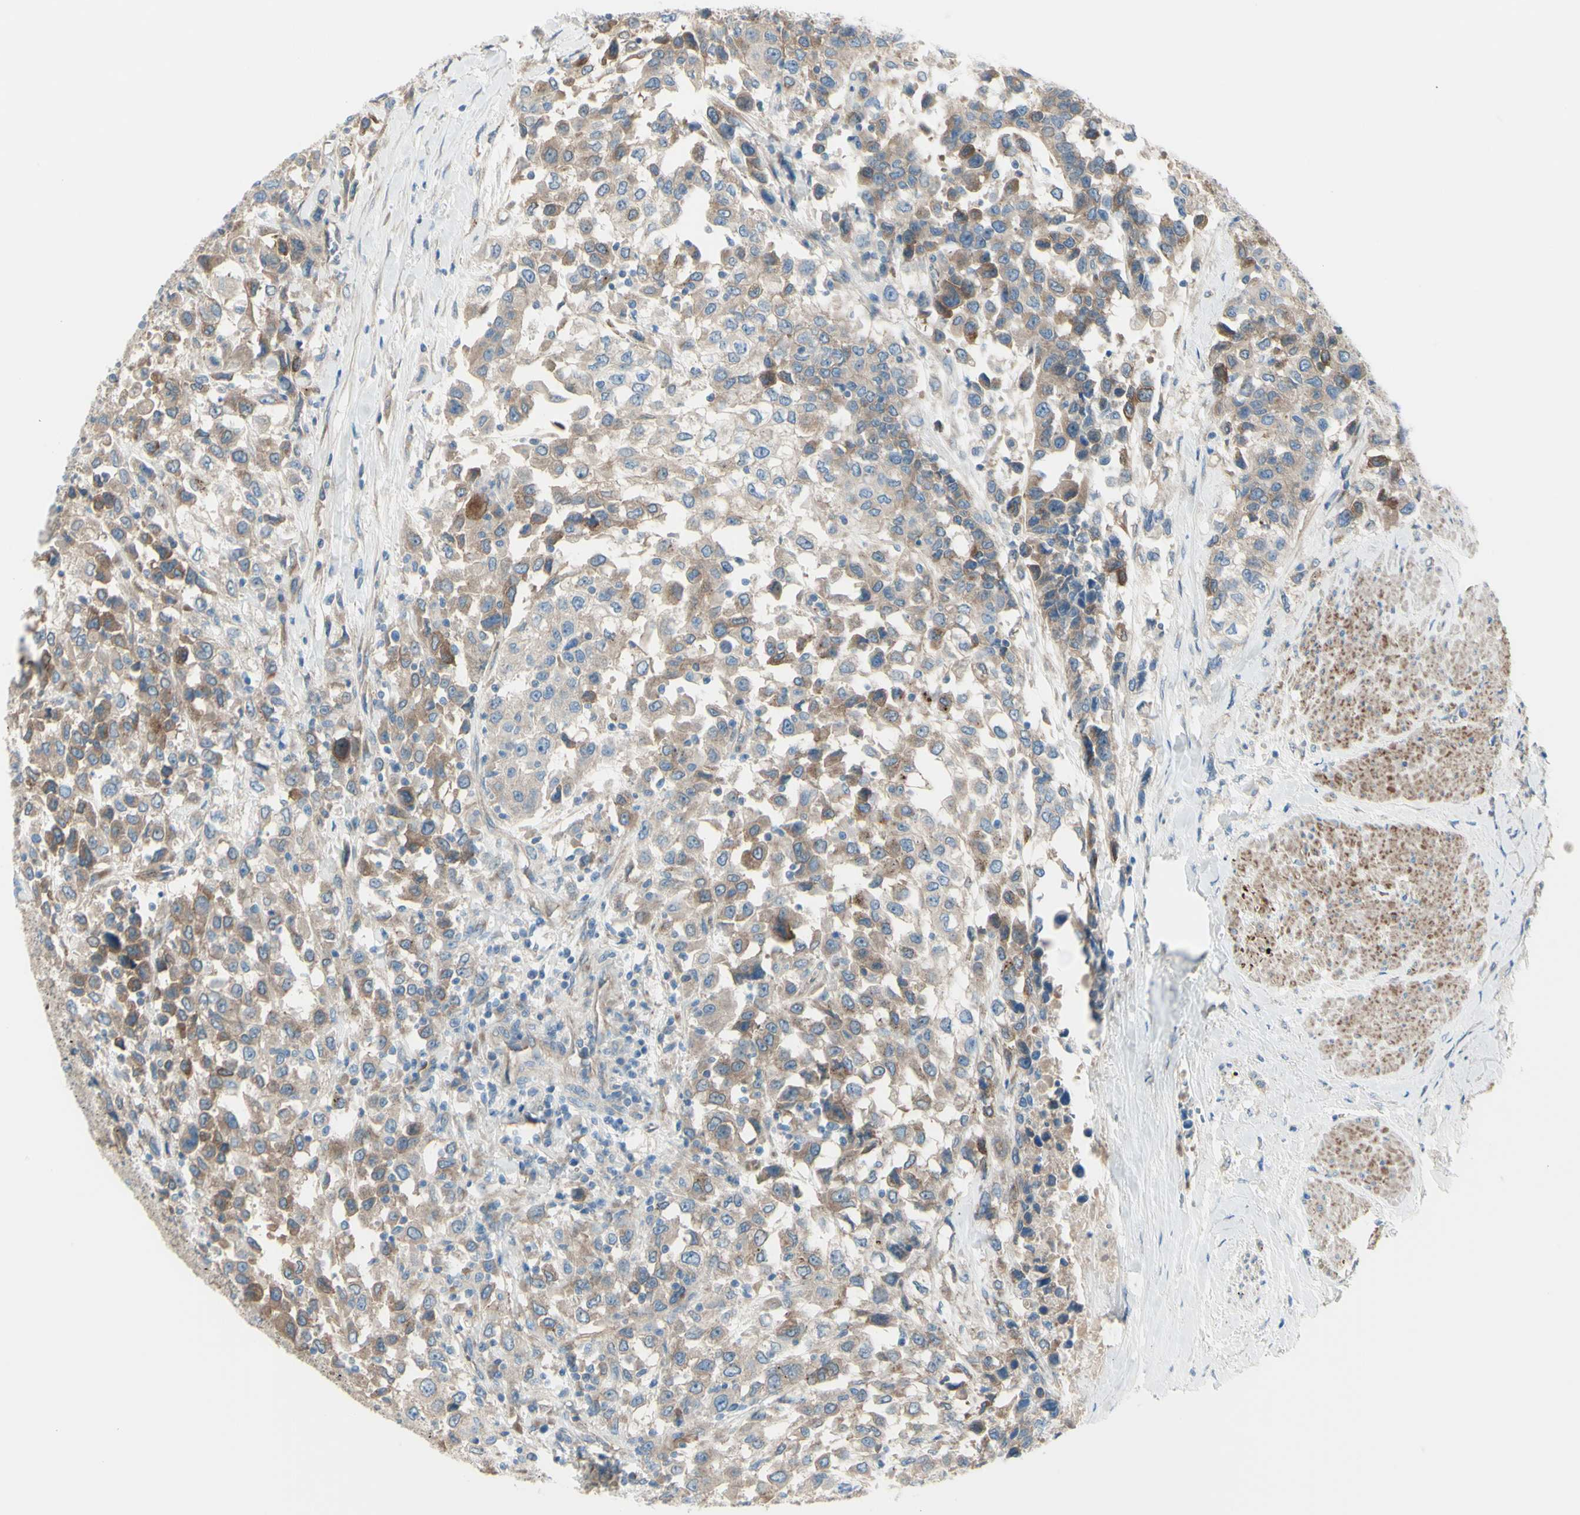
{"staining": {"intensity": "weak", "quantity": ">75%", "location": "cytoplasmic/membranous"}, "tissue": "urothelial cancer", "cell_type": "Tumor cells", "image_type": "cancer", "snomed": [{"axis": "morphology", "description": "Urothelial carcinoma, High grade"}, {"axis": "topography", "description": "Urinary bladder"}], "caption": "Weak cytoplasmic/membranous staining is seen in approximately >75% of tumor cells in high-grade urothelial carcinoma. (Brightfield microscopy of DAB IHC at high magnification).", "gene": "PCDHGA2", "patient": {"sex": "female", "age": 80}}